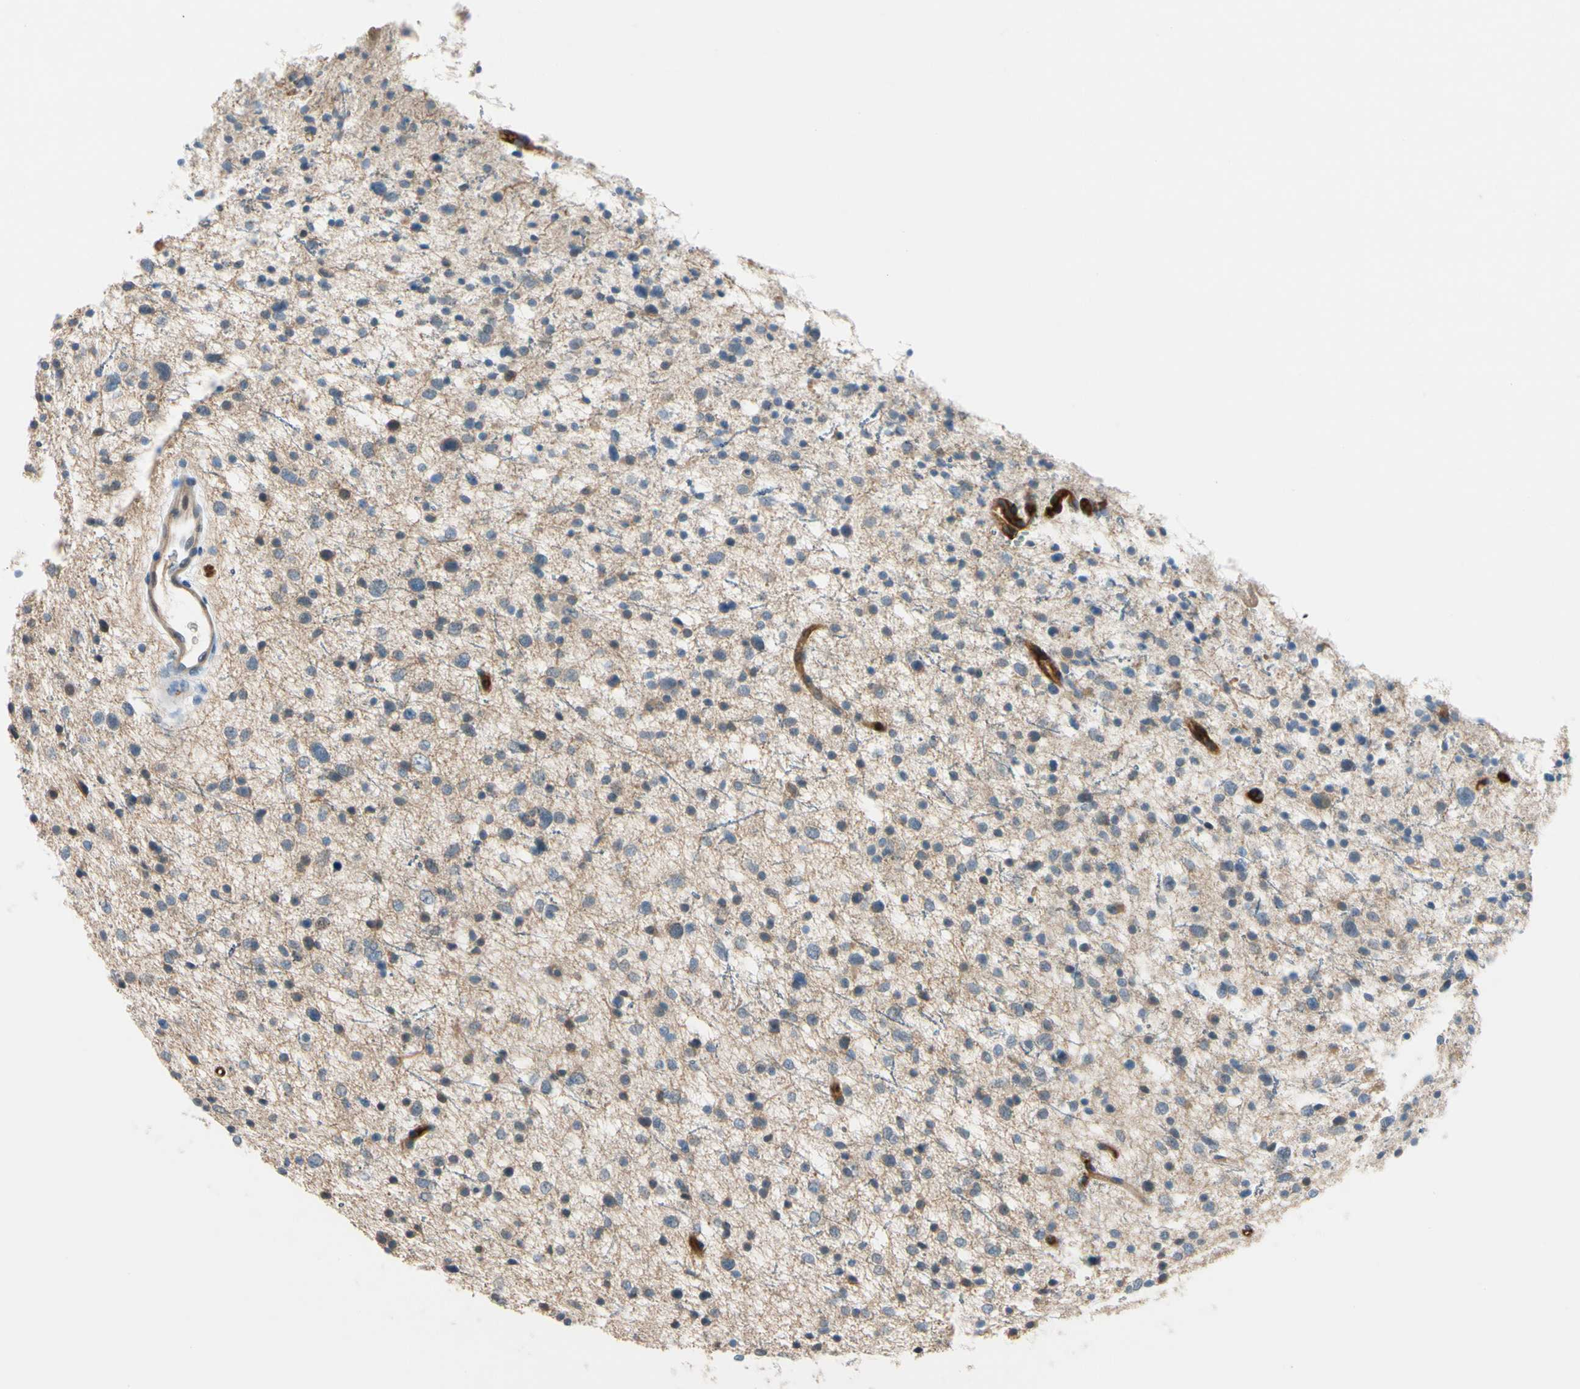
{"staining": {"intensity": "negative", "quantity": "none", "location": "none"}, "tissue": "glioma", "cell_type": "Tumor cells", "image_type": "cancer", "snomed": [{"axis": "morphology", "description": "Glioma, malignant, Low grade"}, {"axis": "topography", "description": "Brain"}], "caption": "Human malignant glioma (low-grade) stained for a protein using immunohistochemistry displays no expression in tumor cells.", "gene": "CFAP36", "patient": {"sex": "female", "age": 37}}